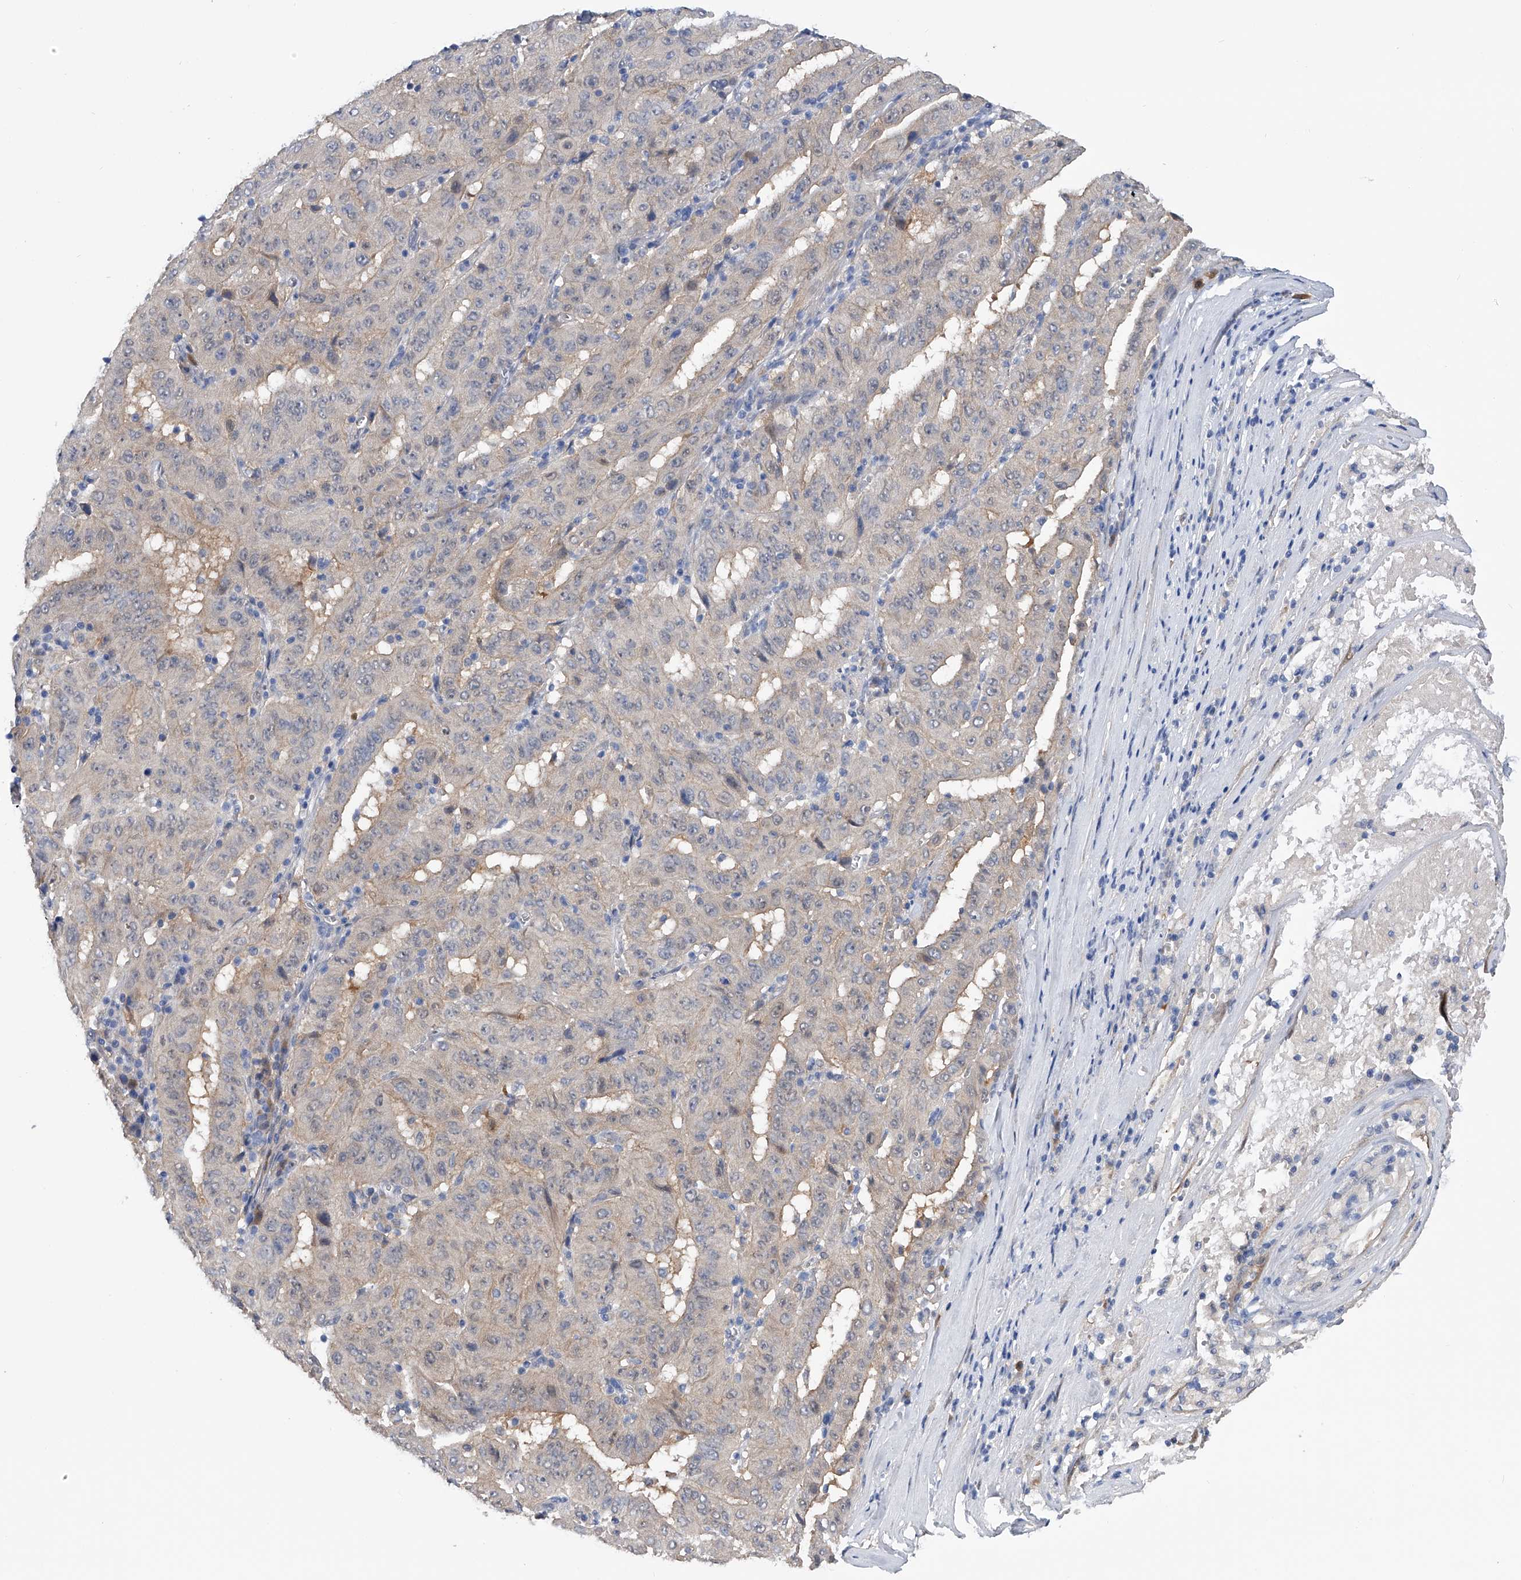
{"staining": {"intensity": "weak", "quantity": "<25%", "location": "cytoplasmic/membranous"}, "tissue": "pancreatic cancer", "cell_type": "Tumor cells", "image_type": "cancer", "snomed": [{"axis": "morphology", "description": "Adenocarcinoma, NOS"}, {"axis": "topography", "description": "Pancreas"}], "caption": "An image of human adenocarcinoma (pancreatic) is negative for staining in tumor cells.", "gene": "PGM3", "patient": {"sex": "male", "age": 63}}